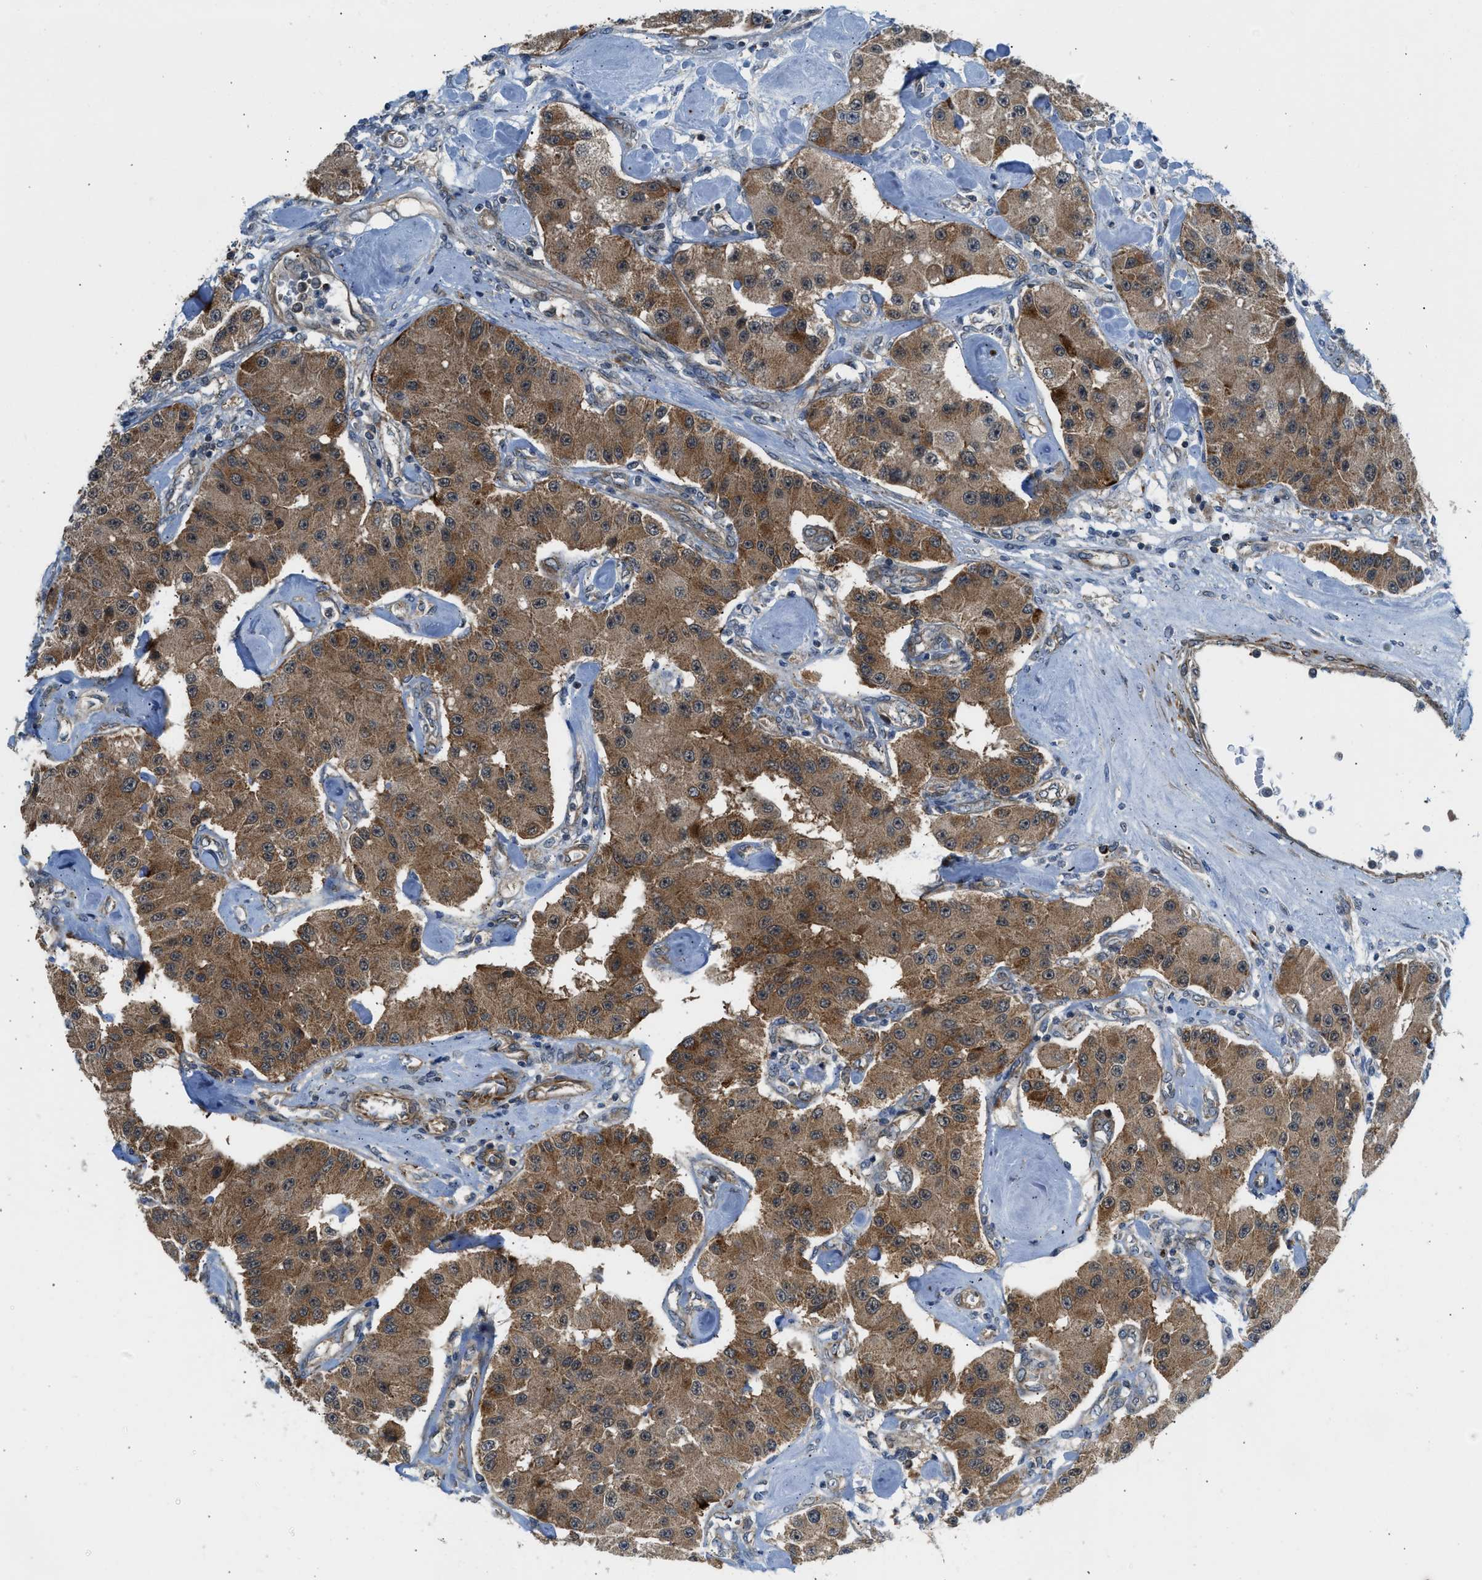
{"staining": {"intensity": "moderate", "quantity": ">75%", "location": "cytoplasmic/membranous"}, "tissue": "carcinoid", "cell_type": "Tumor cells", "image_type": "cancer", "snomed": [{"axis": "morphology", "description": "Carcinoid, malignant, NOS"}, {"axis": "topography", "description": "Pancreas"}], "caption": "Protein expression analysis of carcinoid exhibits moderate cytoplasmic/membranous staining in about >75% of tumor cells. (DAB (3,3'-diaminobenzidine) = brown stain, brightfield microscopy at high magnification).", "gene": "SESN2", "patient": {"sex": "male", "age": 41}}